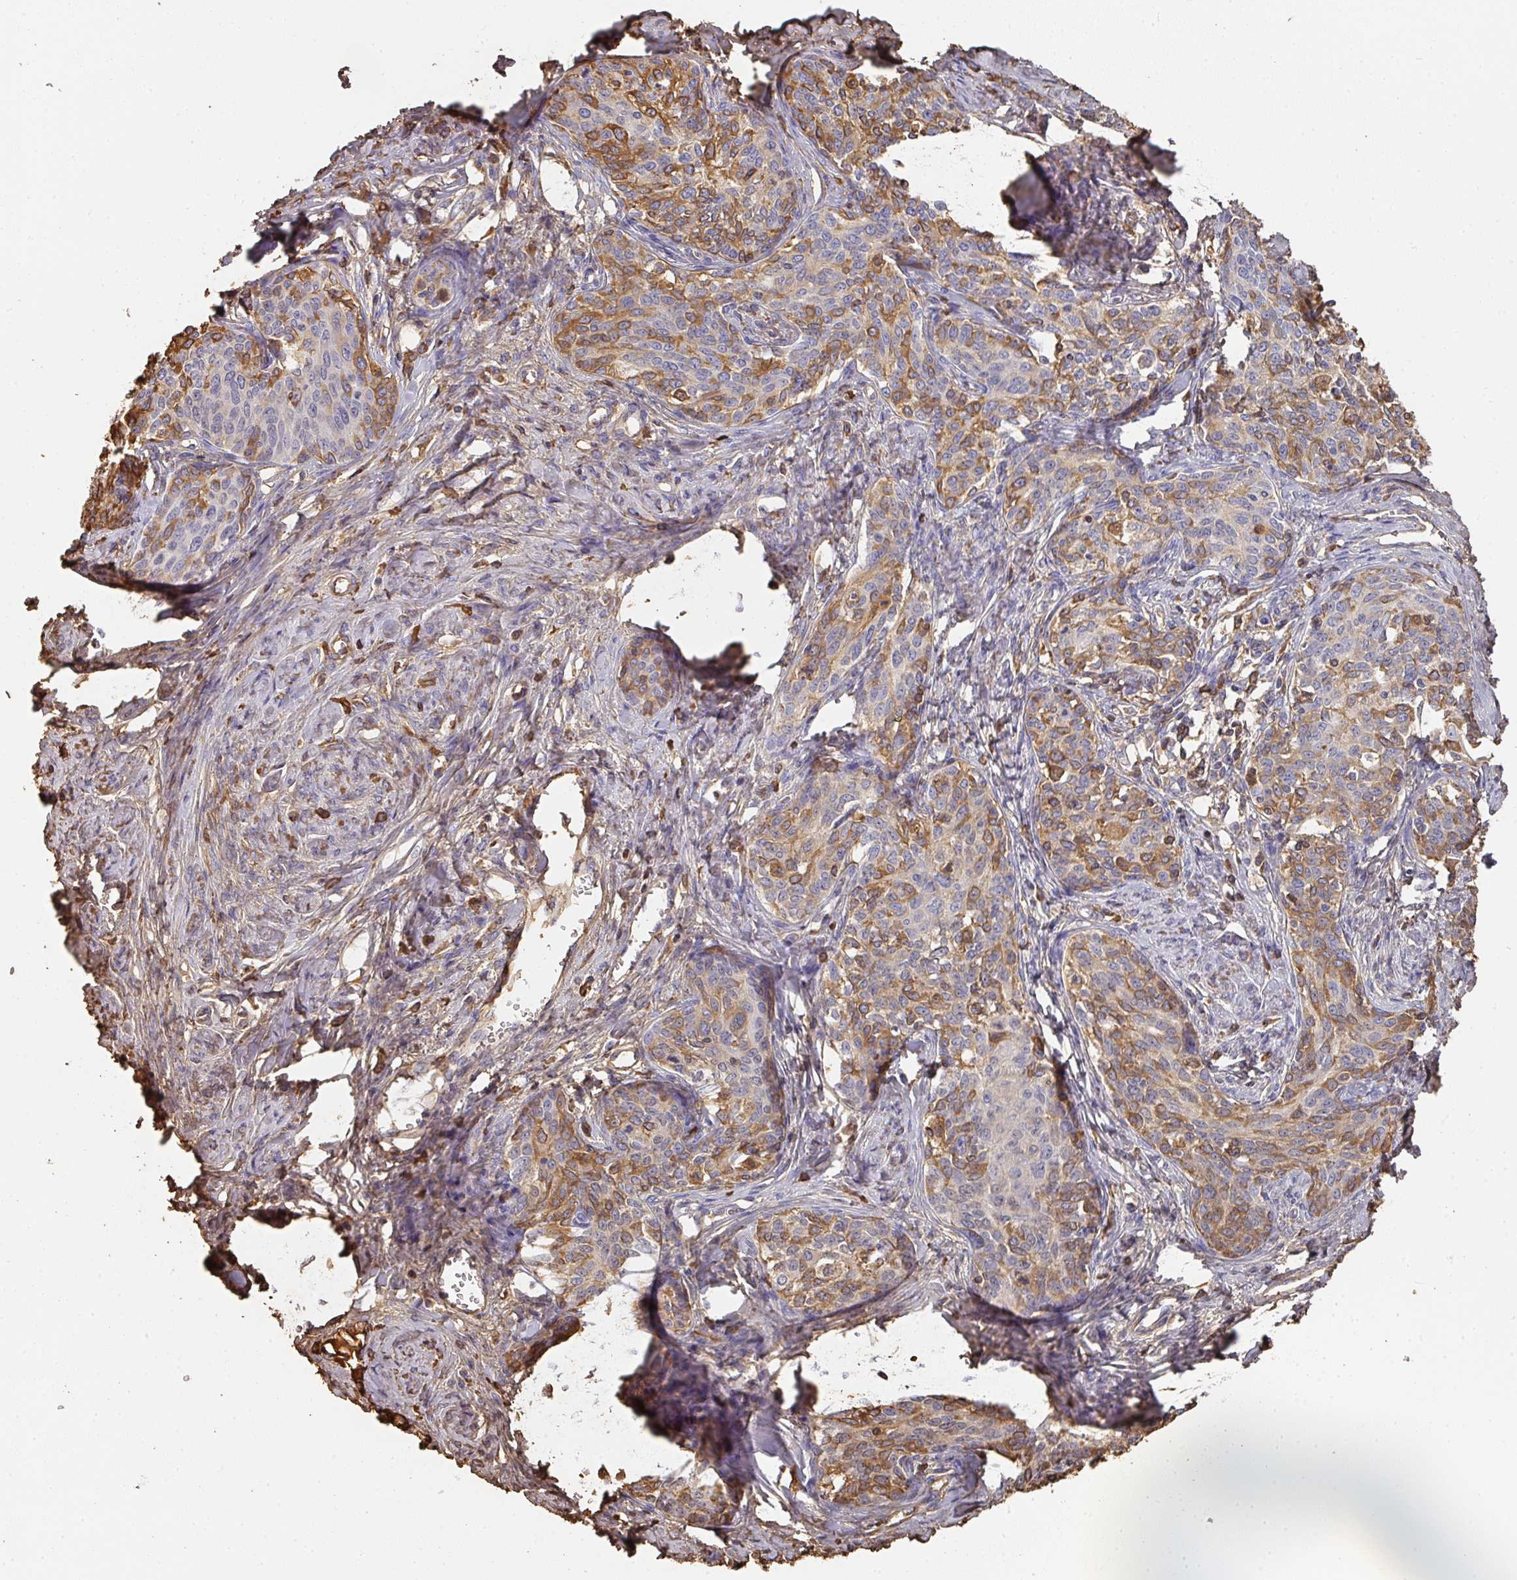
{"staining": {"intensity": "moderate", "quantity": "25%-75%", "location": "cytoplasmic/membranous"}, "tissue": "cervical cancer", "cell_type": "Tumor cells", "image_type": "cancer", "snomed": [{"axis": "morphology", "description": "Squamous cell carcinoma, NOS"}, {"axis": "morphology", "description": "Adenocarcinoma, NOS"}, {"axis": "topography", "description": "Cervix"}], "caption": "A brown stain shows moderate cytoplasmic/membranous staining of a protein in human cervical cancer tumor cells.", "gene": "ALB", "patient": {"sex": "female", "age": 52}}